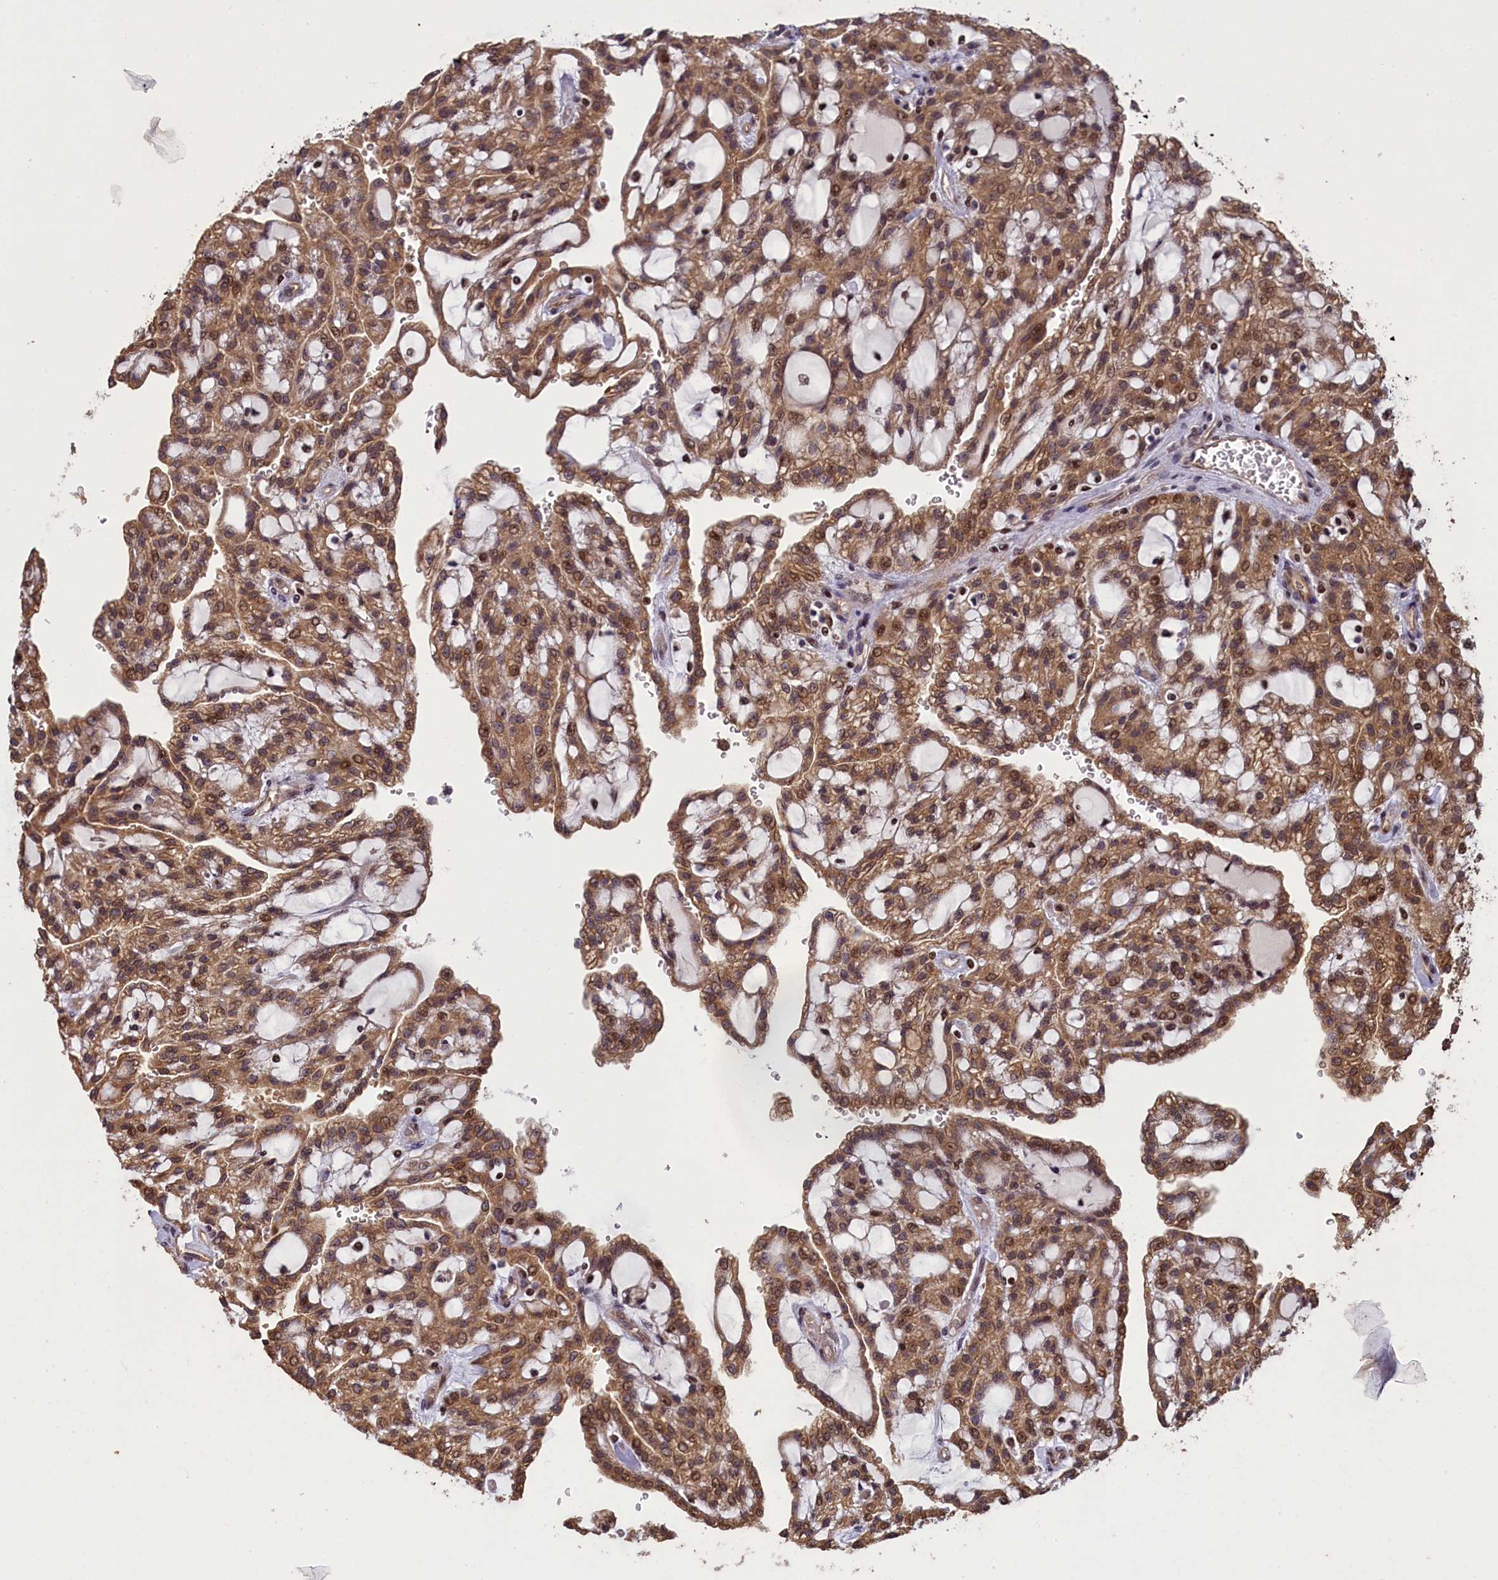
{"staining": {"intensity": "moderate", "quantity": ">75%", "location": "cytoplasmic/membranous,nuclear"}, "tissue": "renal cancer", "cell_type": "Tumor cells", "image_type": "cancer", "snomed": [{"axis": "morphology", "description": "Adenocarcinoma, NOS"}, {"axis": "topography", "description": "Kidney"}], "caption": "Immunohistochemical staining of renal cancer exhibits medium levels of moderate cytoplasmic/membranous and nuclear expression in approximately >75% of tumor cells.", "gene": "NUBP1", "patient": {"sex": "male", "age": 63}}